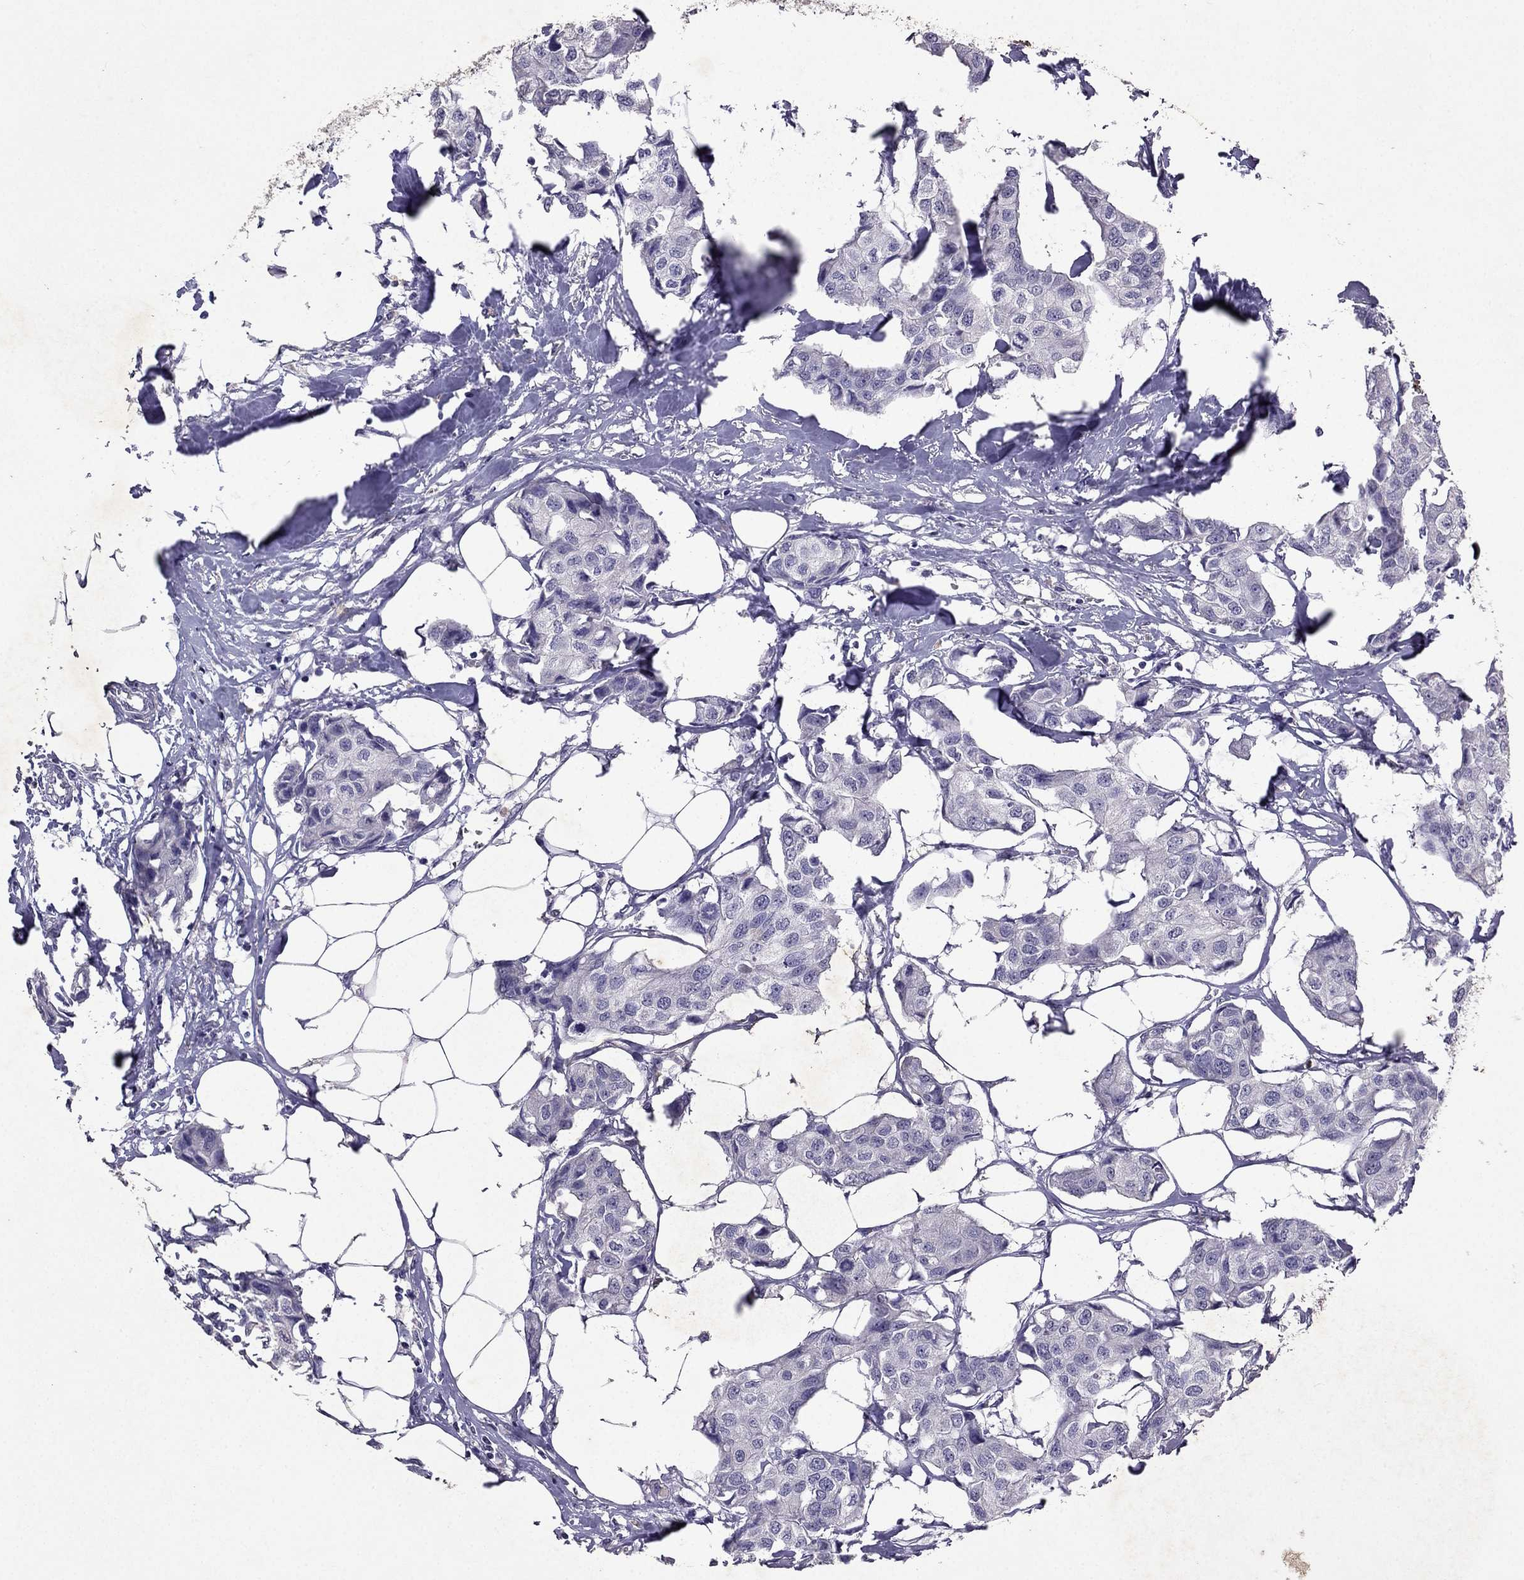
{"staining": {"intensity": "negative", "quantity": "none", "location": "none"}, "tissue": "breast cancer", "cell_type": "Tumor cells", "image_type": "cancer", "snomed": [{"axis": "morphology", "description": "Duct carcinoma"}, {"axis": "topography", "description": "Breast"}], "caption": "Tumor cells show no significant positivity in breast cancer (infiltrating ductal carcinoma).", "gene": "RFLNB", "patient": {"sex": "female", "age": 80}}